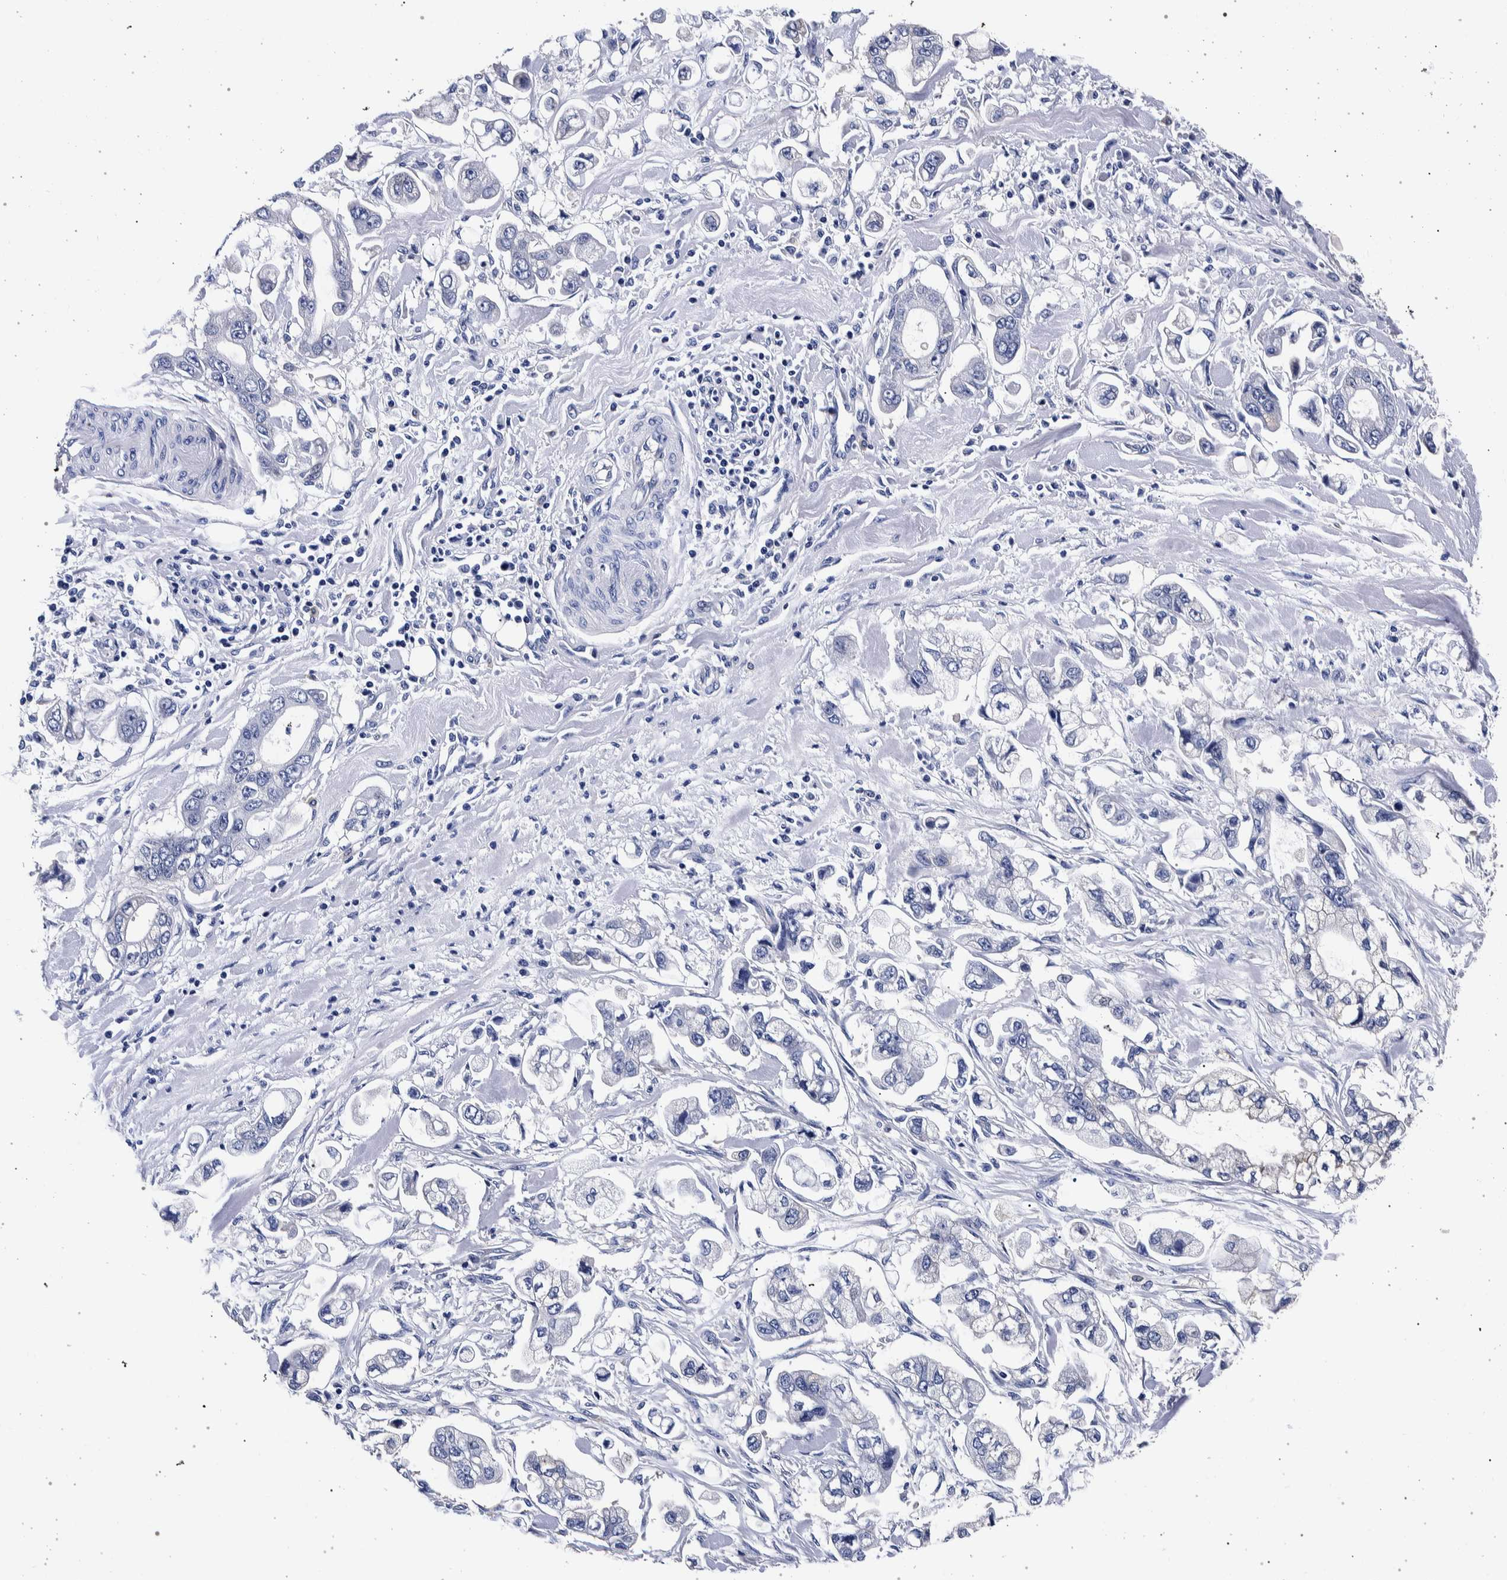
{"staining": {"intensity": "negative", "quantity": "none", "location": "none"}, "tissue": "stomach cancer", "cell_type": "Tumor cells", "image_type": "cancer", "snomed": [{"axis": "morphology", "description": "Normal tissue, NOS"}, {"axis": "morphology", "description": "Adenocarcinoma, NOS"}, {"axis": "topography", "description": "Stomach"}], "caption": "Tumor cells show no significant expression in stomach adenocarcinoma.", "gene": "NIBAN2", "patient": {"sex": "male", "age": 62}}